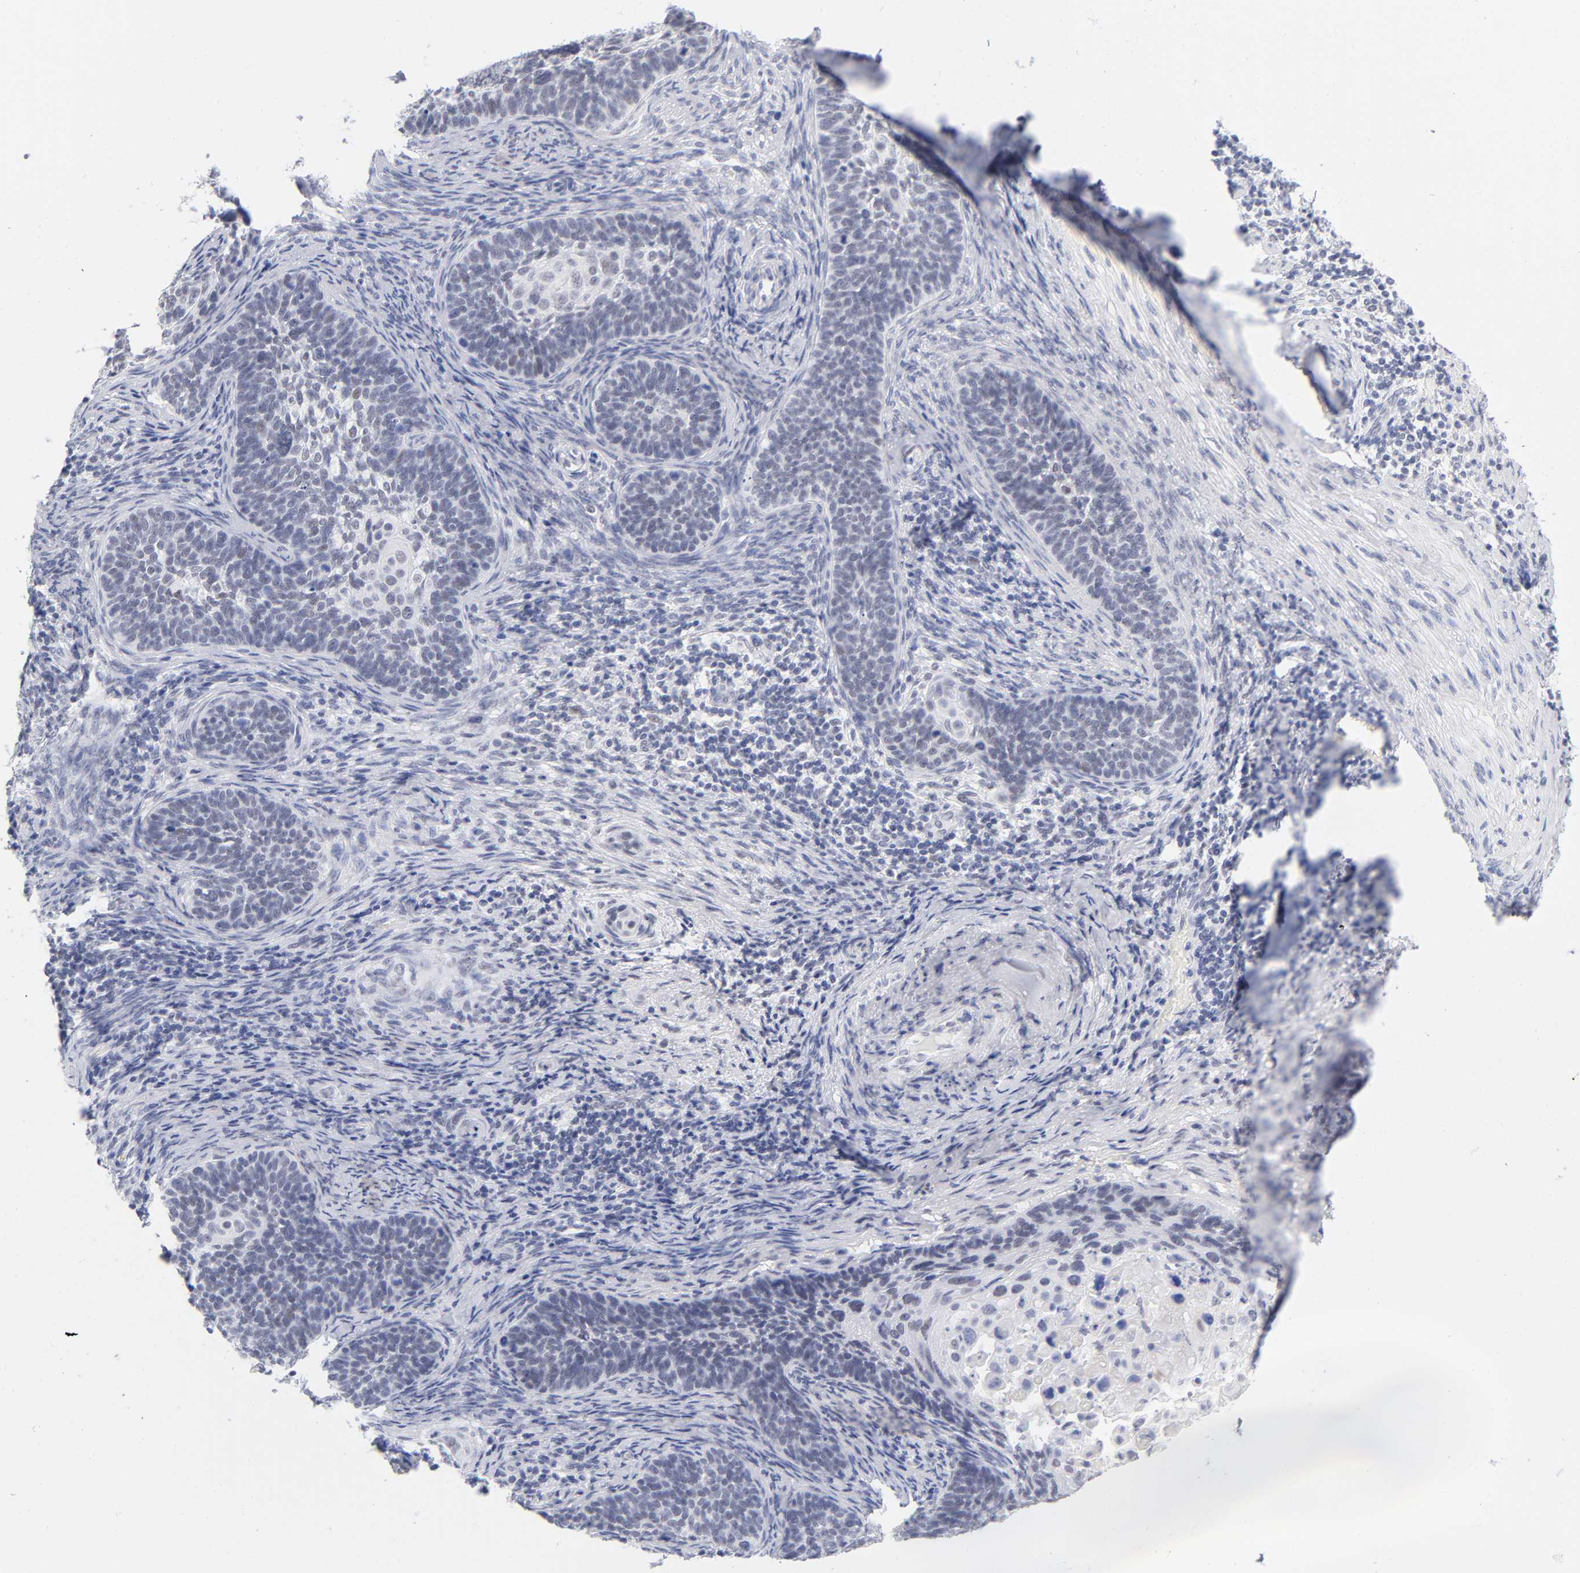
{"staining": {"intensity": "weak", "quantity": "<25%", "location": "nuclear"}, "tissue": "cervical cancer", "cell_type": "Tumor cells", "image_type": "cancer", "snomed": [{"axis": "morphology", "description": "Squamous cell carcinoma, NOS"}, {"axis": "topography", "description": "Cervix"}], "caption": "Immunohistochemistry (IHC) photomicrograph of neoplastic tissue: cervical cancer (squamous cell carcinoma) stained with DAB reveals no significant protein expression in tumor cells. (Stains: DAB (3,3'-diaminobenzidine) IHC with hematoxylin counter stain, Microscopy: brightfield microscopy at high magnification).", "gene": "SNRPB", "patient": {"sex": "female", "age": 33}}